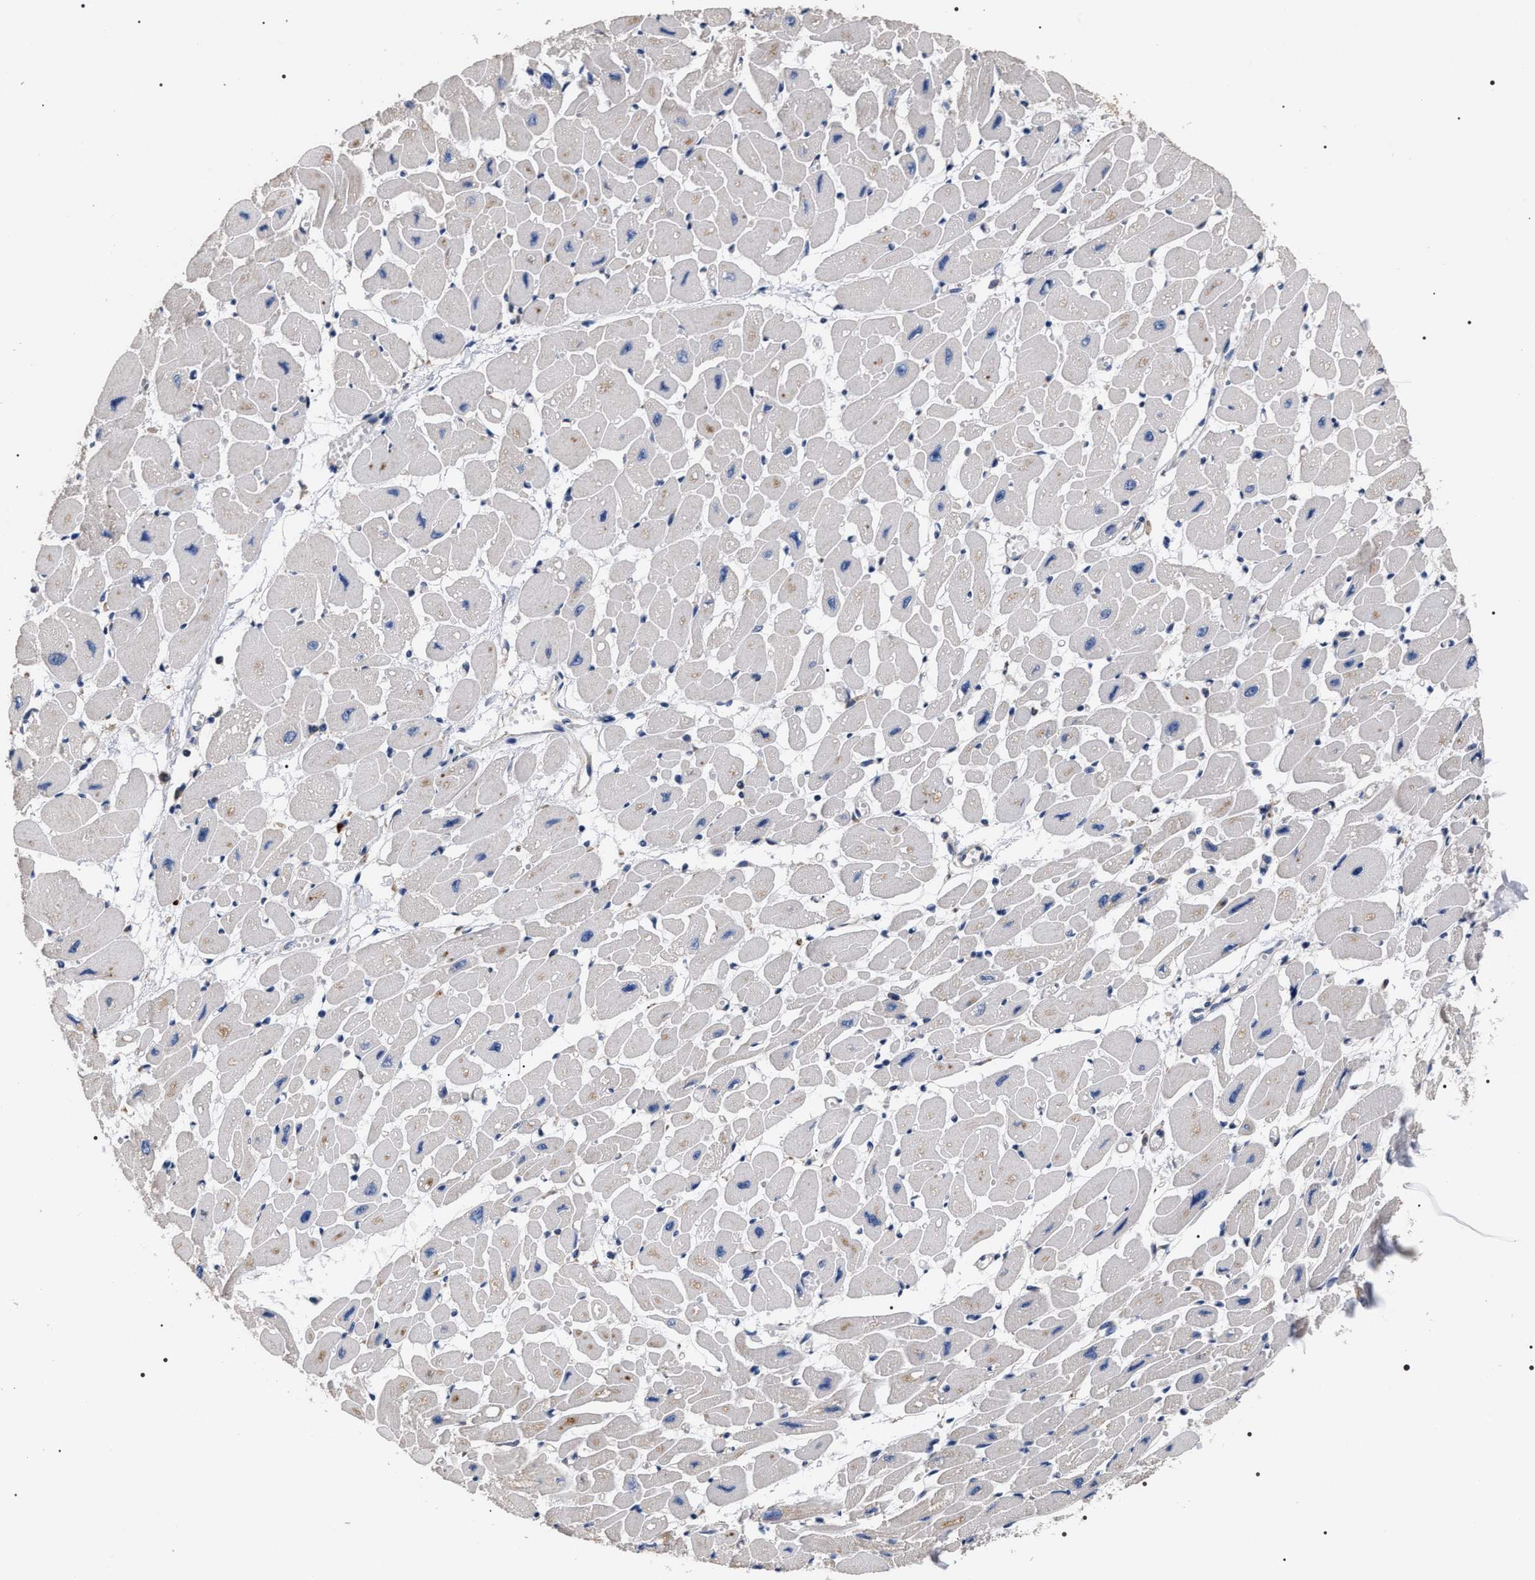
{"staining": {"intensity": "negative", "quantity": "none", "location": "none"}, "tissue": "heart muscle", "cell_type": "Cardiomyocytes", "image_type": "normal", "snomed": [{"axis": "morphology", "description": "Normal tissue, NOS"}, {"axis": "topography", "description": "Heart"}], "caption": "The histopathology image demonstrates no significant staining in cardiomyocytes of heart muscle.", "gene": "UPF3A", "patient": {"sex": "female", "age": 54}}